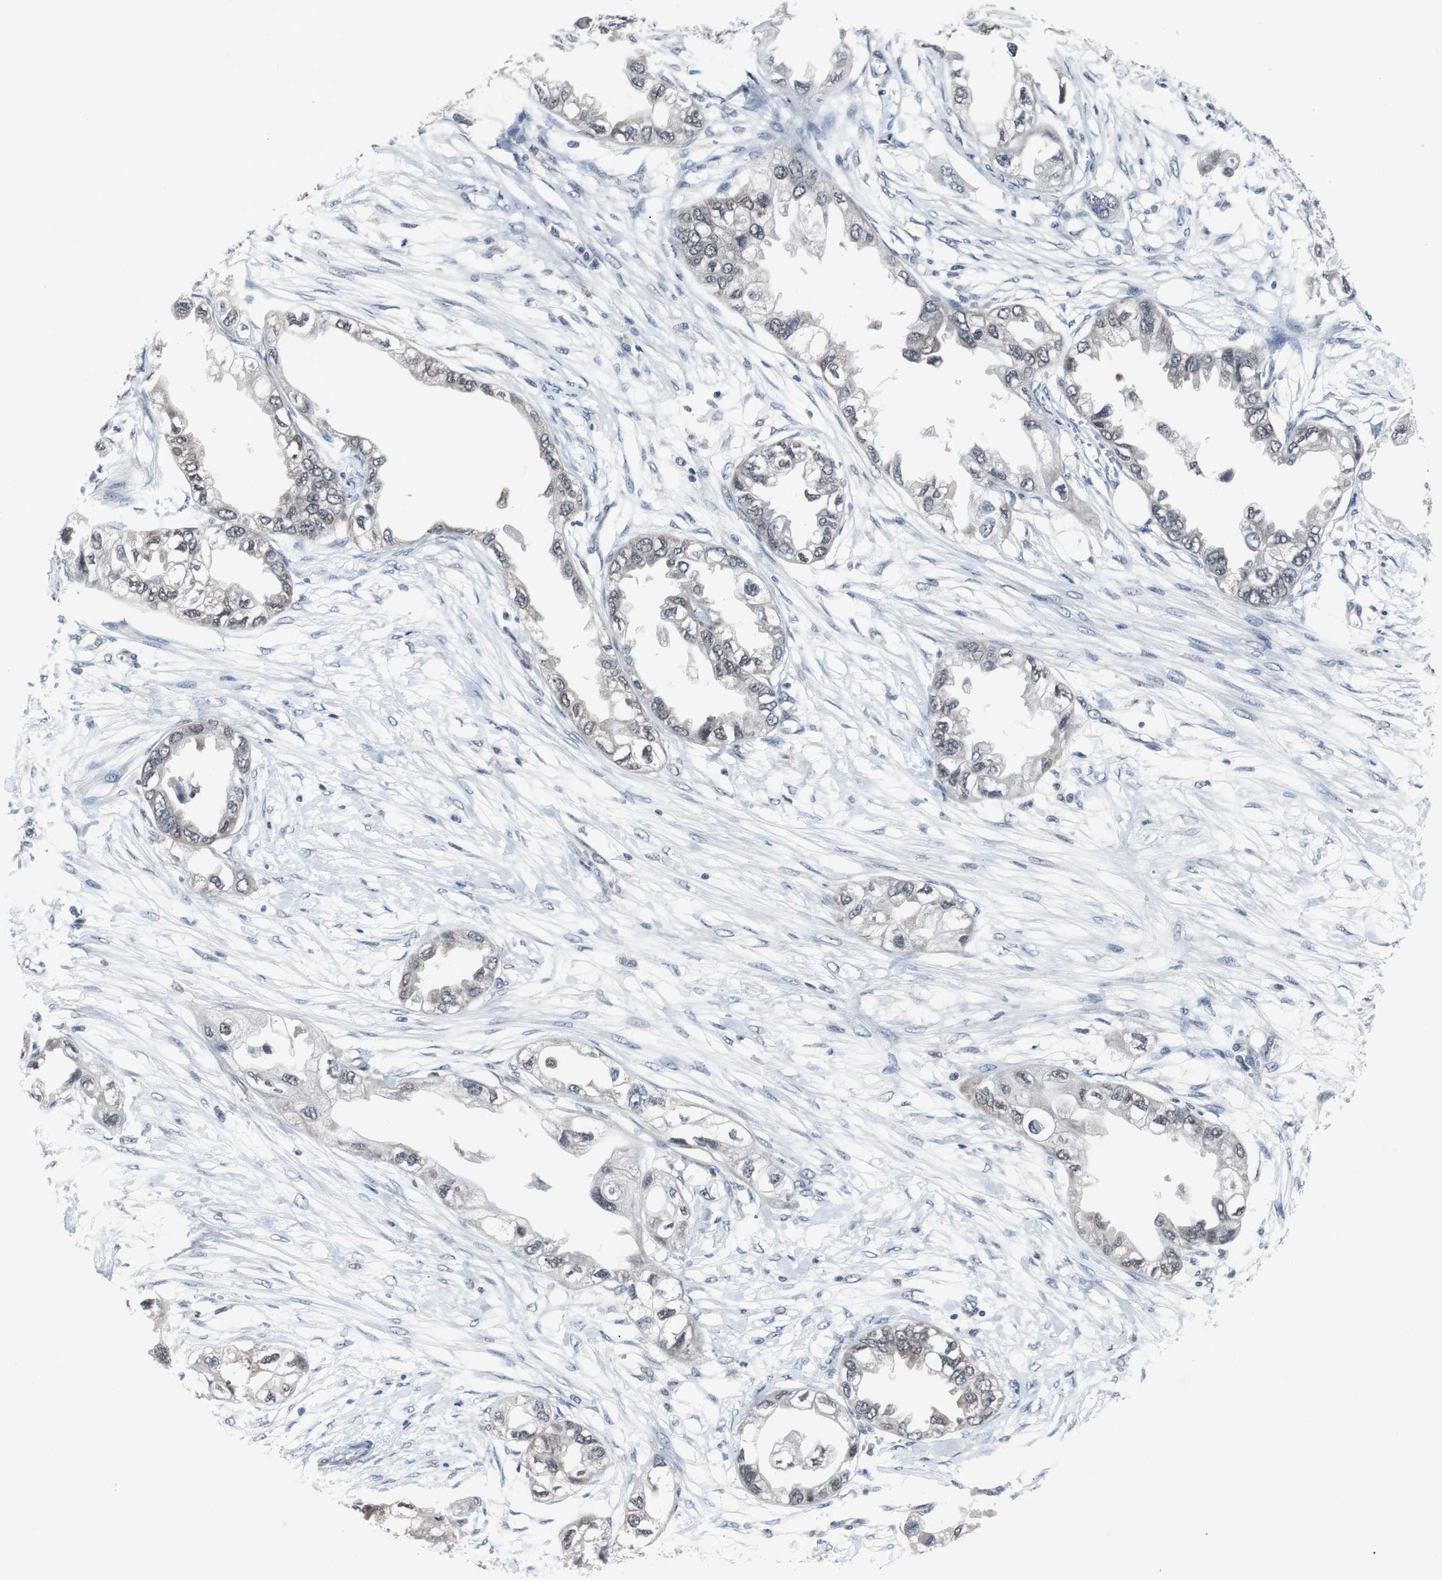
{"staining": {"intensity": "weak", "quantity": "<25%", "location": "nuclear"}, "tissue": "endometrial cancer", "cell_type": "Tumor cells", "image_type": "cancer", "snomed": [{"axis": "morphology", "description": "Adenocarcinoma, NOS"}, {"axis": "topography", "description": "Endometrium"}], "caption": "Endometrial adenocarcinoma was stained to show a protein in brown. There is no significant staining in tumor cells.", "gene": "RBM47", "patient": {"sex": "female", "age": 67}}